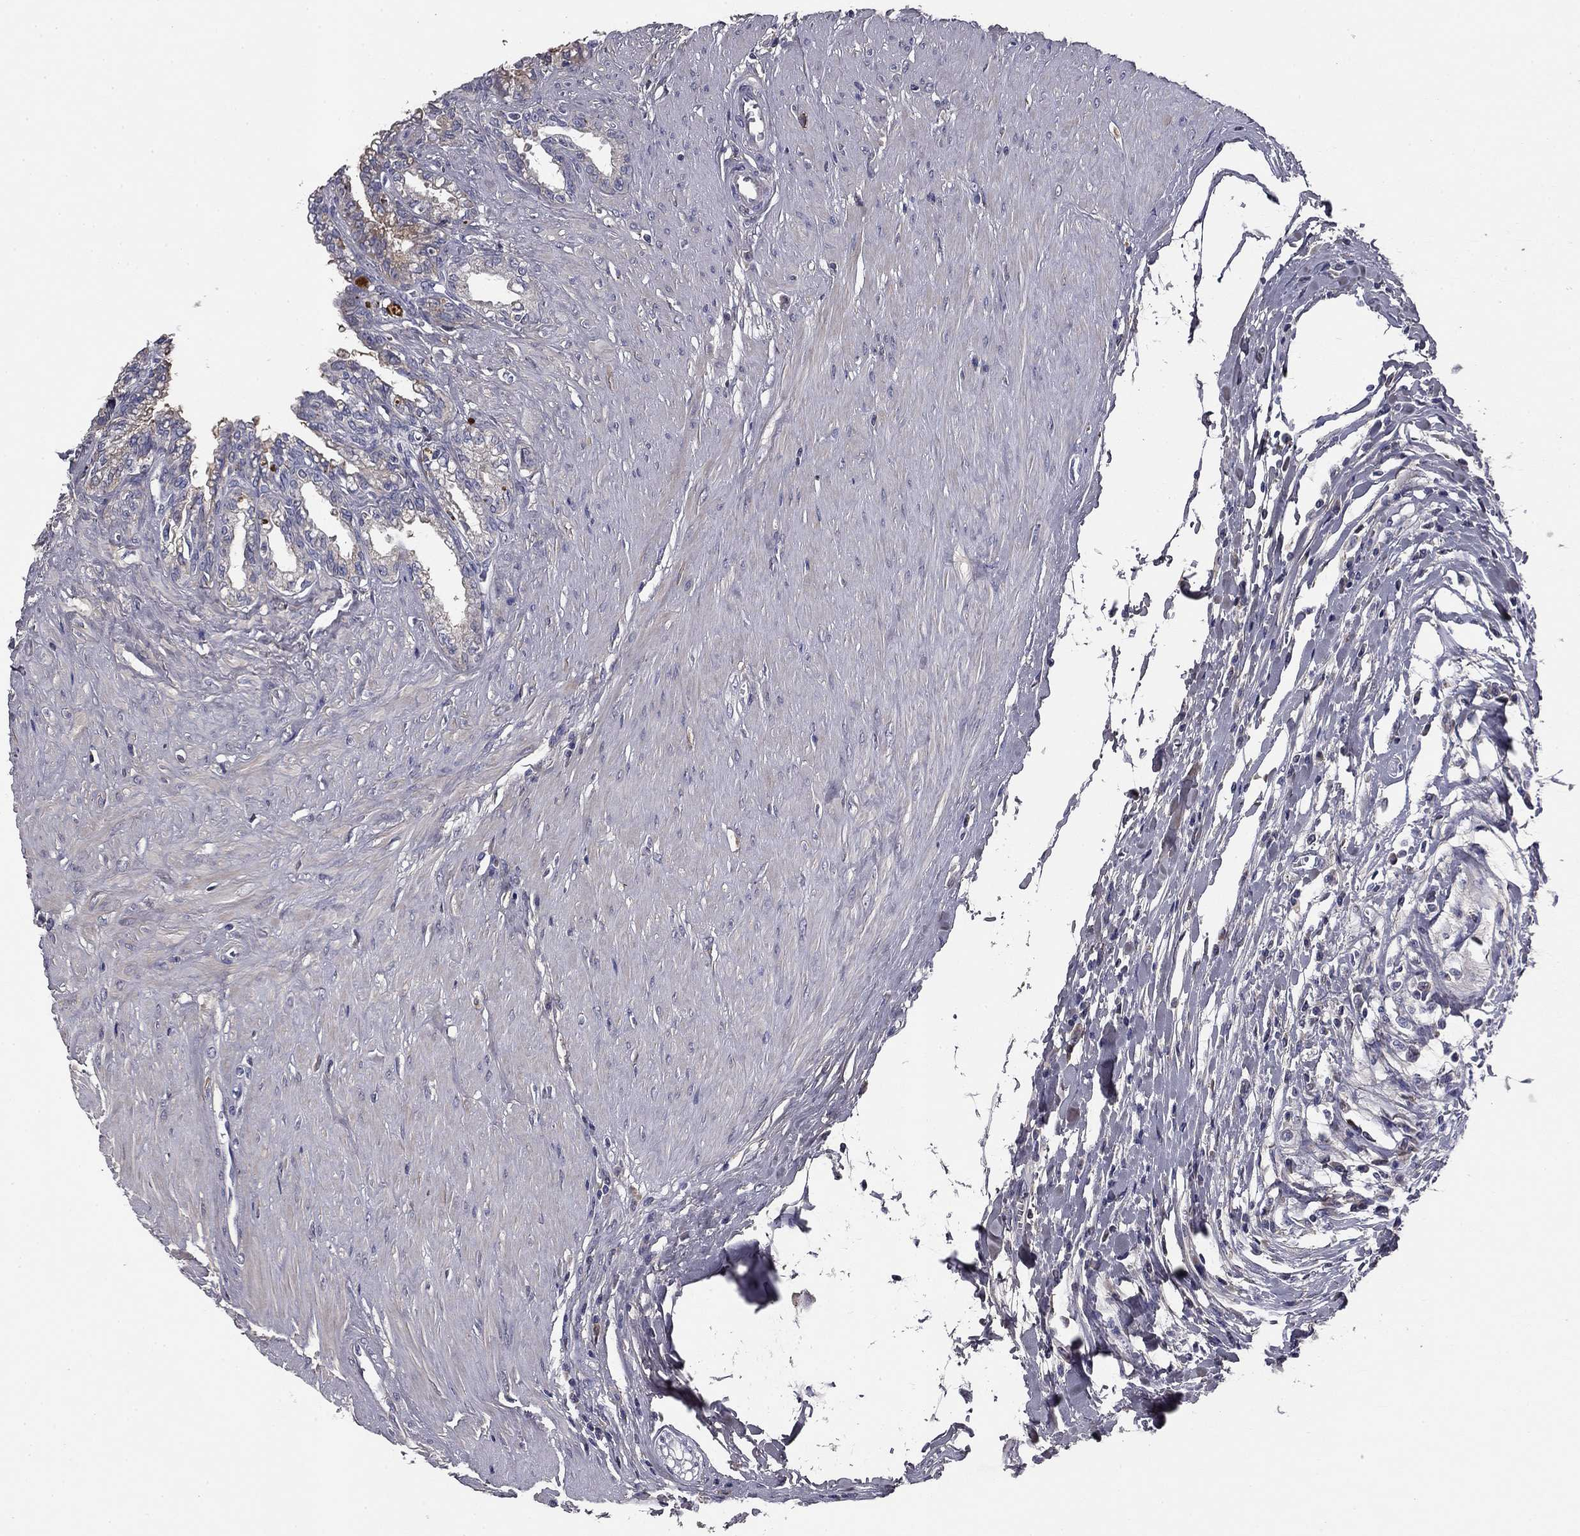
{"staining": {"intensity": "negative", "quantity": "none", "location": "none"}, "tissue": "seminal vesicle", "cell_type": "Glandular cells", "image_type": "normal", "snomed": [{"axis": "morphology", "description": "Normal tissue, NOS"}, {"axis": "morphology", "description": "Urothelial carcinoma, NOS"}, {"axis": "topography", "description": "Urinary bladder"}, {"axis": "topography", "description": "Seminal veicle"}], "caption": "This is an immunohistochemistry micrograph of benign human seminal vesicle. There is no staining in glandular cells.", "gene": "COL2A1", "patient": {"sex": "male", "age": 76}}